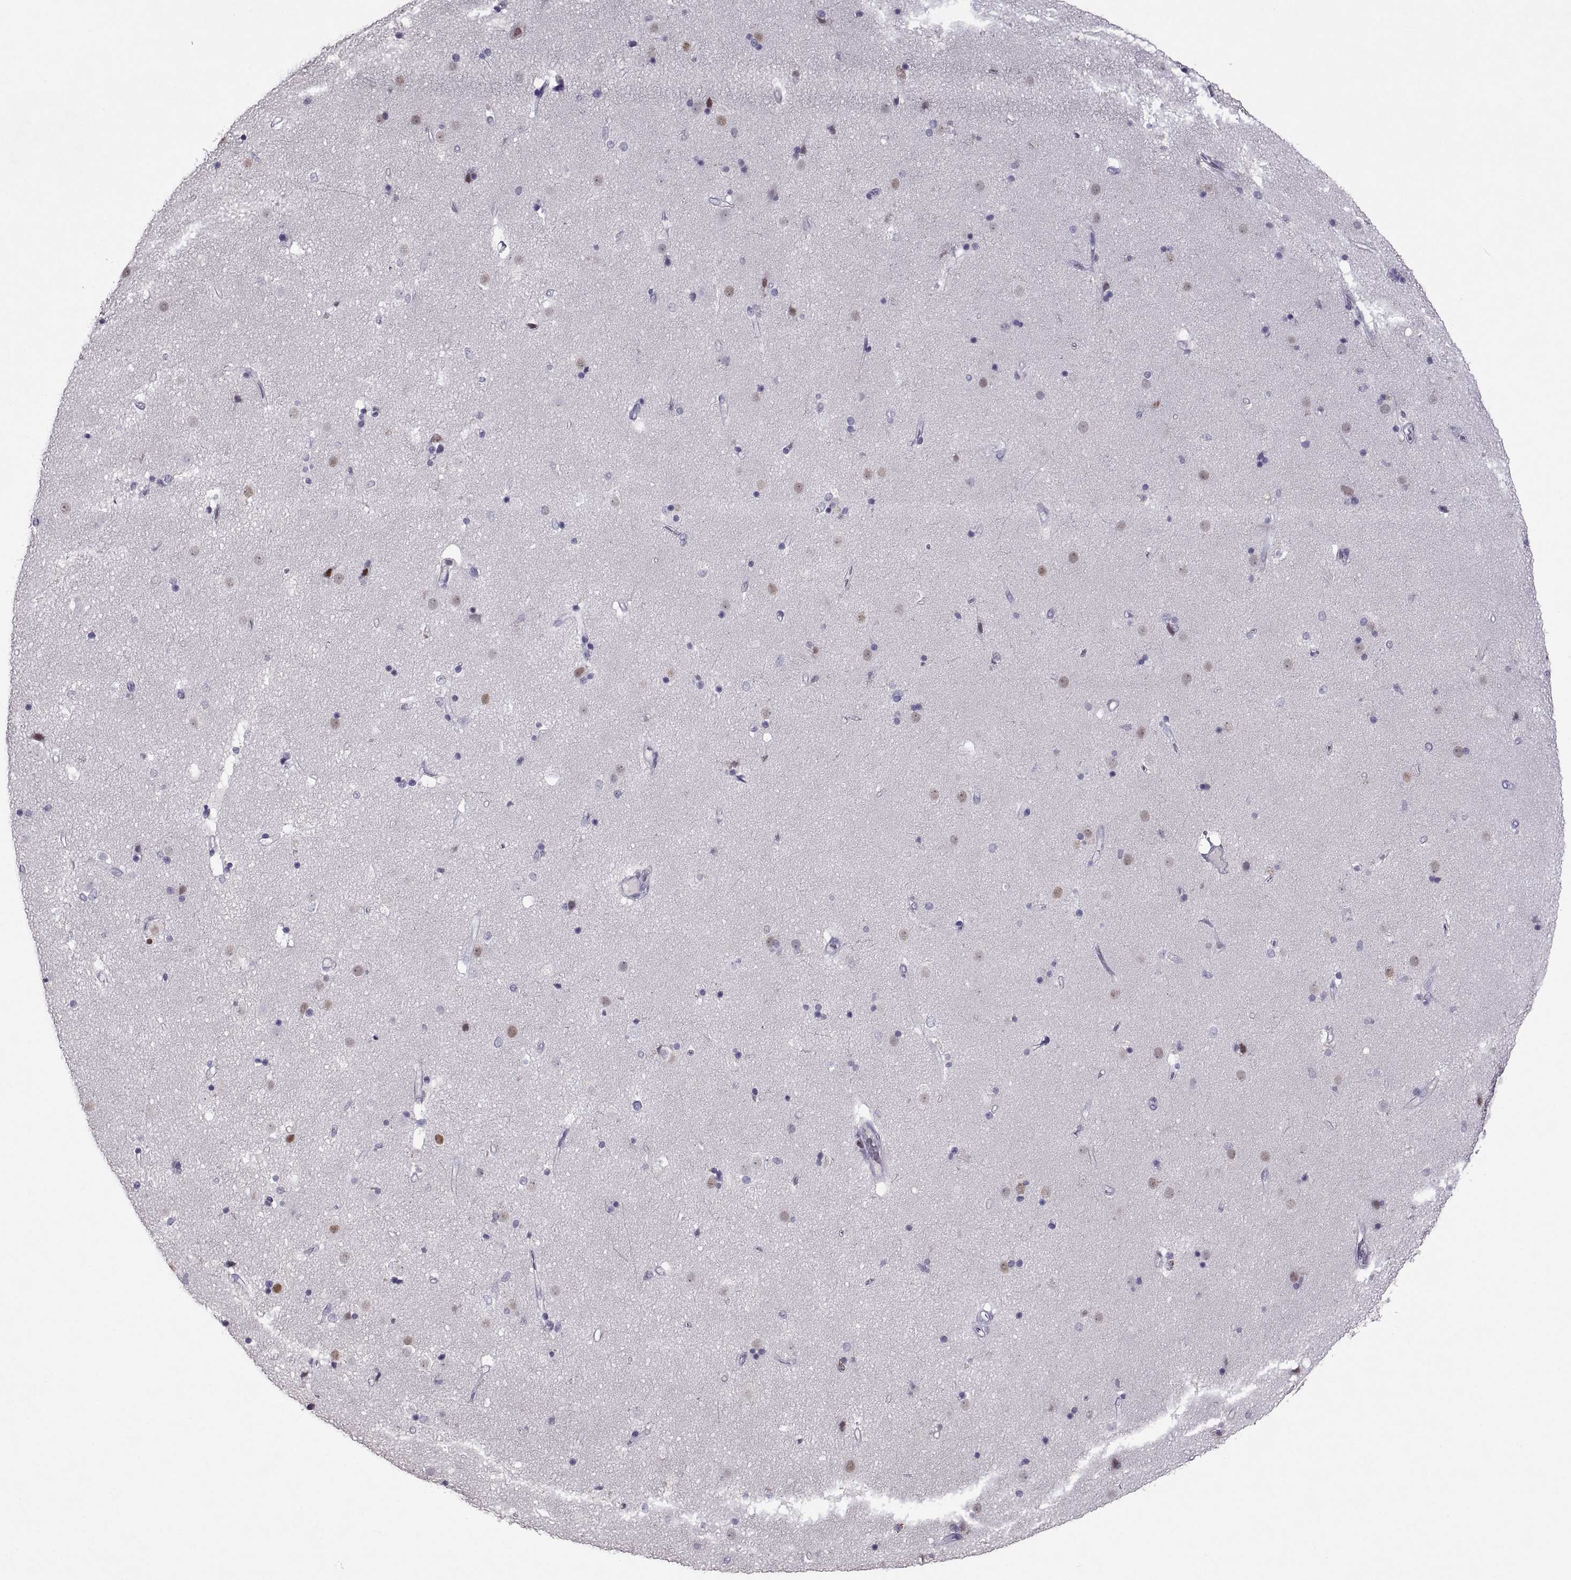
{"staining": {"intensity": "negative", "quantity": "none", "location": "none"}, "tissue": "caudate", "cell_type": "Glial cells", "image_type": "normal", "snomed": [{"axis": "morphology", "description": "Normal tissue, NOS"}, {"axis": "topography", "description": "Lateral ventricle wall"}], "caption": "A micrograph of caudate stained for a protein exhibits no brown staining in glial cells. The staining is performed using DAB (3,3'-diaminobenzidine) brown chromogen with nuclei counter-stained in using hematoxylin.", "gene": "SOX21", "patient": {"sex": "female", "age": 71}}